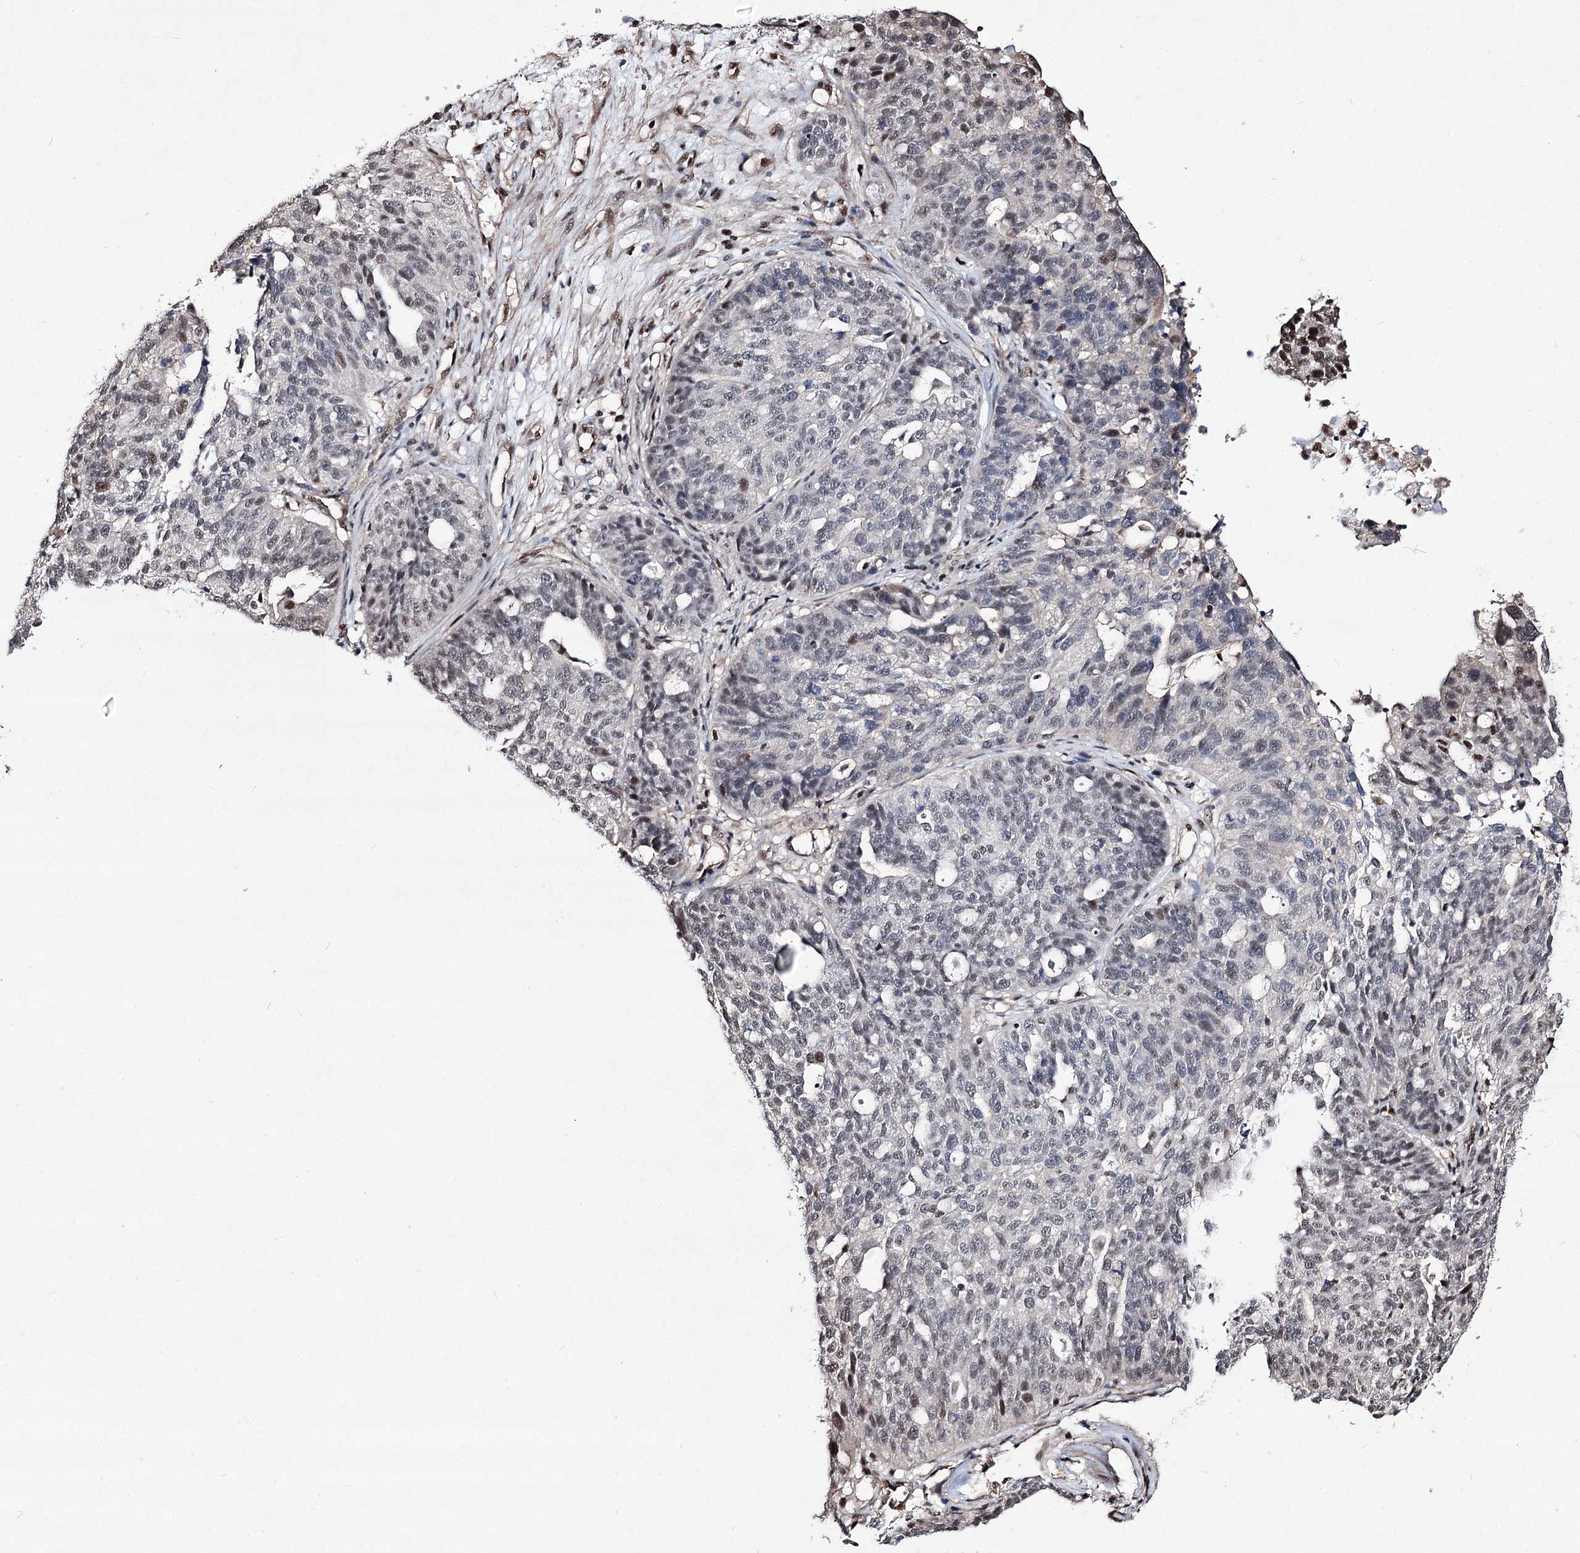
{"staining": {"intensity": "negative", "quantity": "none", "location": "none"}, "tissue": "ovarian cancer", "cell_type": "Tumor cells", "image_type": "cancer", "snomed": [{"axis": "morphology", "description": "Cystadenocarcinoma, serous, NOS"}, {"axis": "topography", "description": "Ovary"}], "caption": "High power microscopy histopathology image of an immunohistochemistry (IHC) histopathology image of ovarian cancer, revealing no significant staining in tumor cells. Brightfield microscopy of IHC stained with DAB (3,3'-diaminobenzidine) (brown) and hematoxylin (blue), captured at high magnification.", "gene": "CHMP7", "patient": {"sex": "female", "age": 59}}